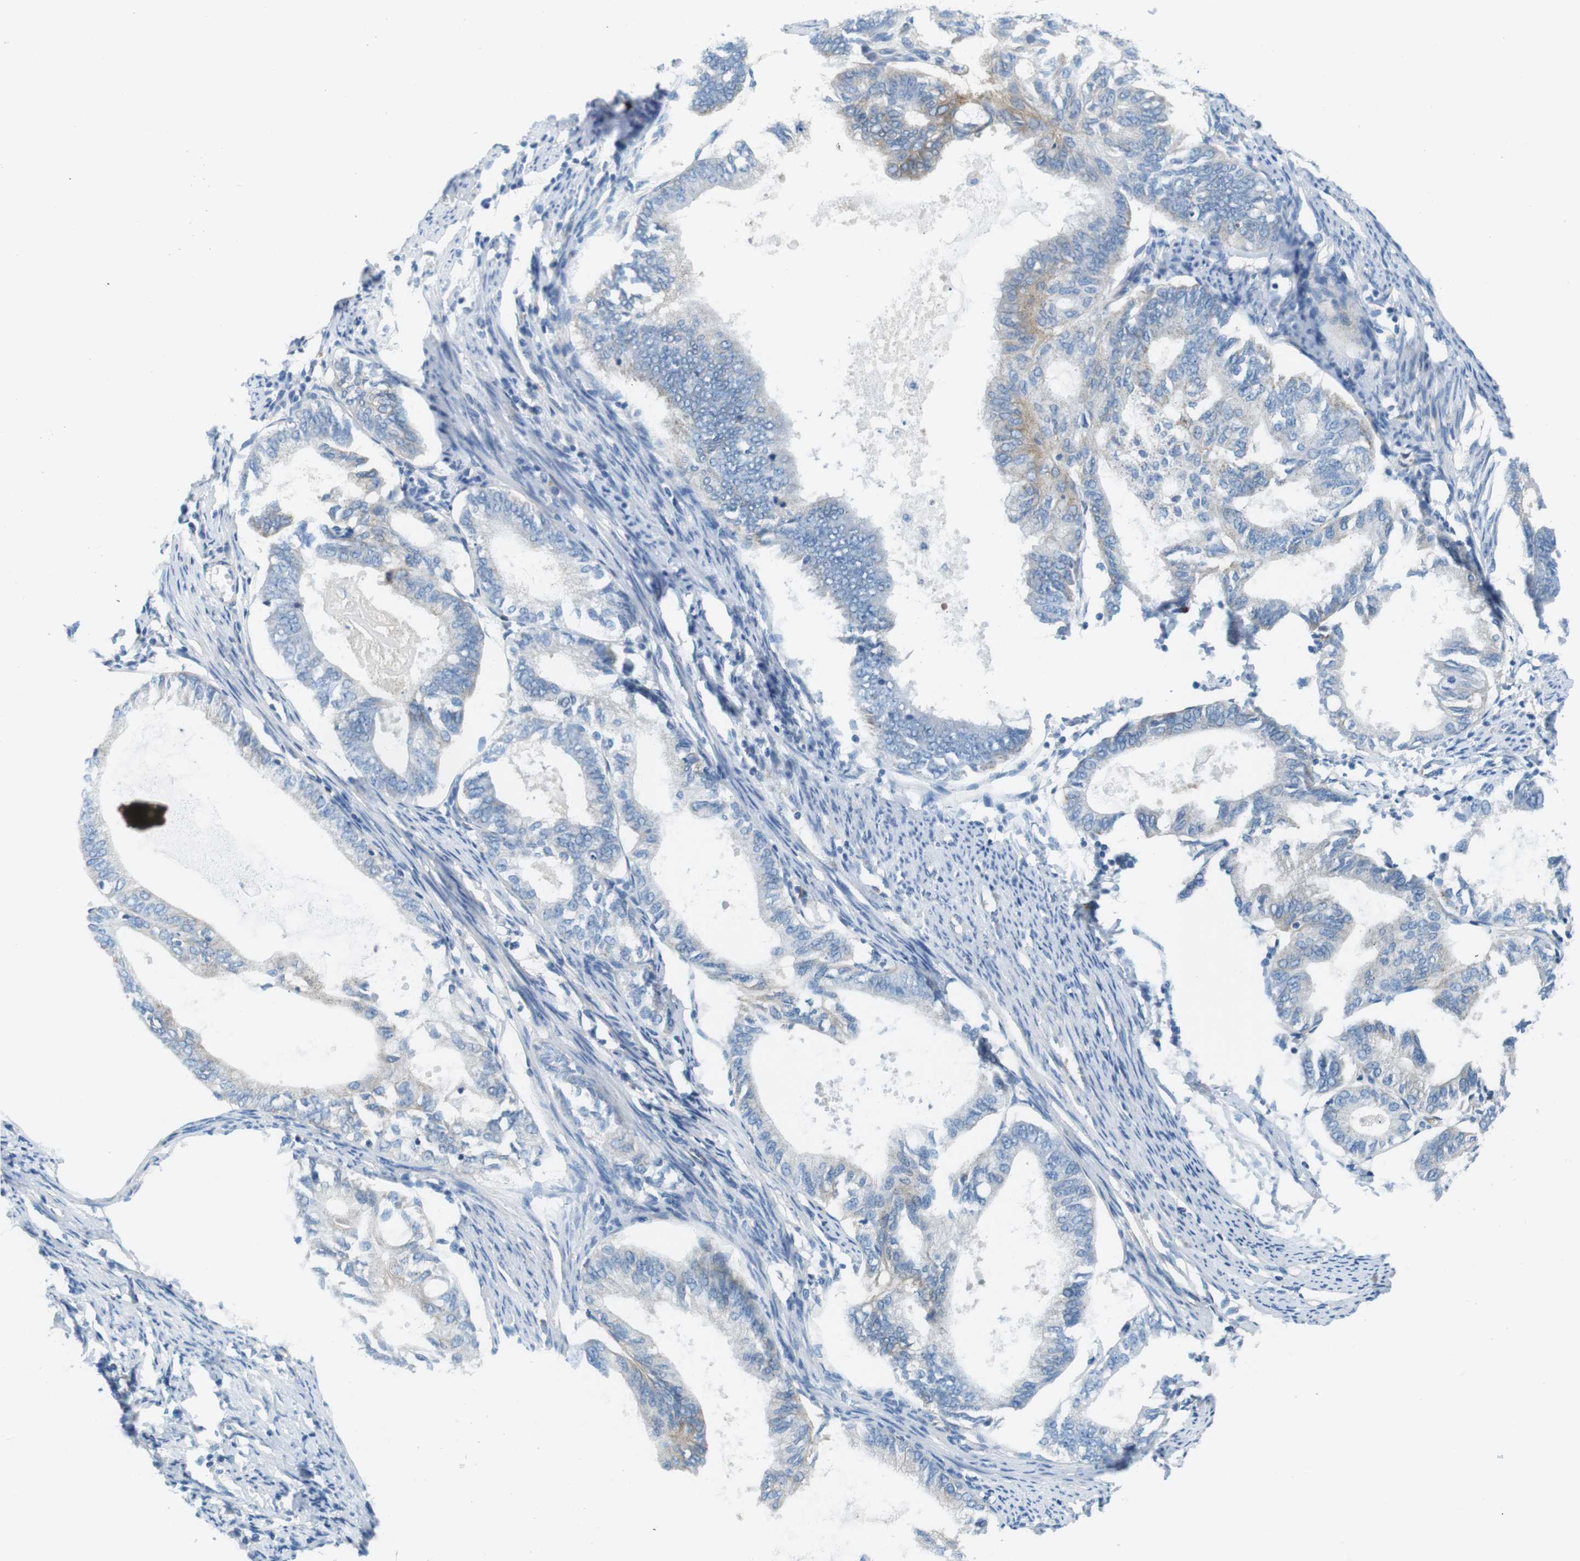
{"staining": {"intensity": "weak", "quantity": "<25%", "location": "cytoplasmic/membranous"}, "tissue": "endometrial cancer", "cell_type": "Tumor cells", "image_type": "cancer", "snomed": [{"axis": "morphology", "description": "Adenocarcinoma, NOS"}, {"axis": "topography", "description": "Endometrium"}], "caption": "Tumor cells show no significant staining in endometrial cancer.", "gene": "EMP2", "patient": {"sex": "female", "age": 86}}